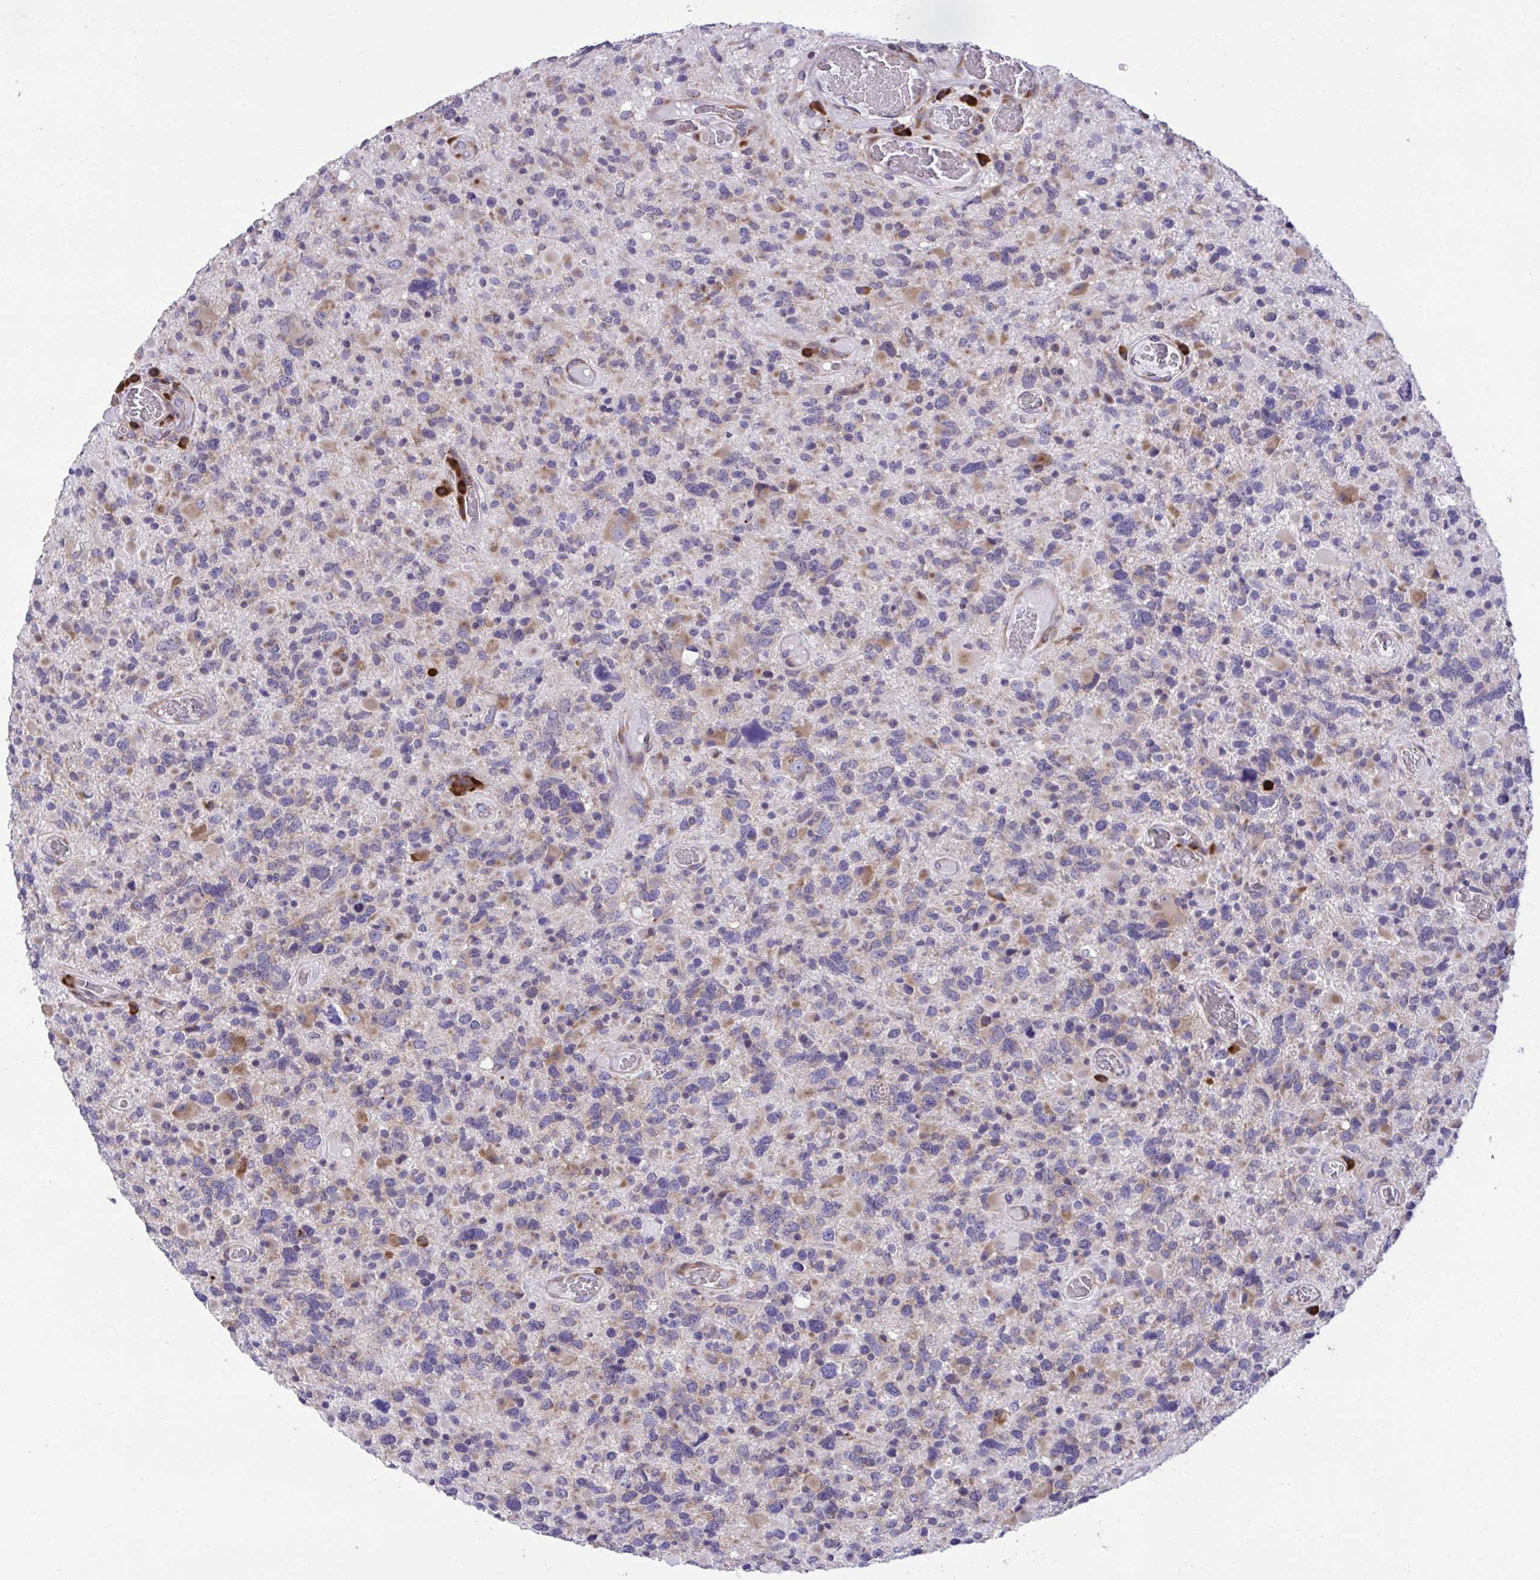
{"staining": {"intensity": "moderate", "quantity": "<25%", "location": "cytoplasmic/membranous"}, "tissue": "glioma", "cell_type": "Tumor cells", "image_type": "cancer", "snomed": [{"axis": "morphology", "description": "Glioma, malignant, High grade"}, {"axis": "topography", "description": "Brain"}], "caption": "Malignant glioma (high-grade) was stained to show a protein in brown. There is low levels of moderate cytoplasmic/membranous expression in approximately <25% of tumor cells. The protein is shown in brown color, while the nuclei are stained blue.", "gene": "RPS15", "patient": {"sex": "female", "age": 40}}